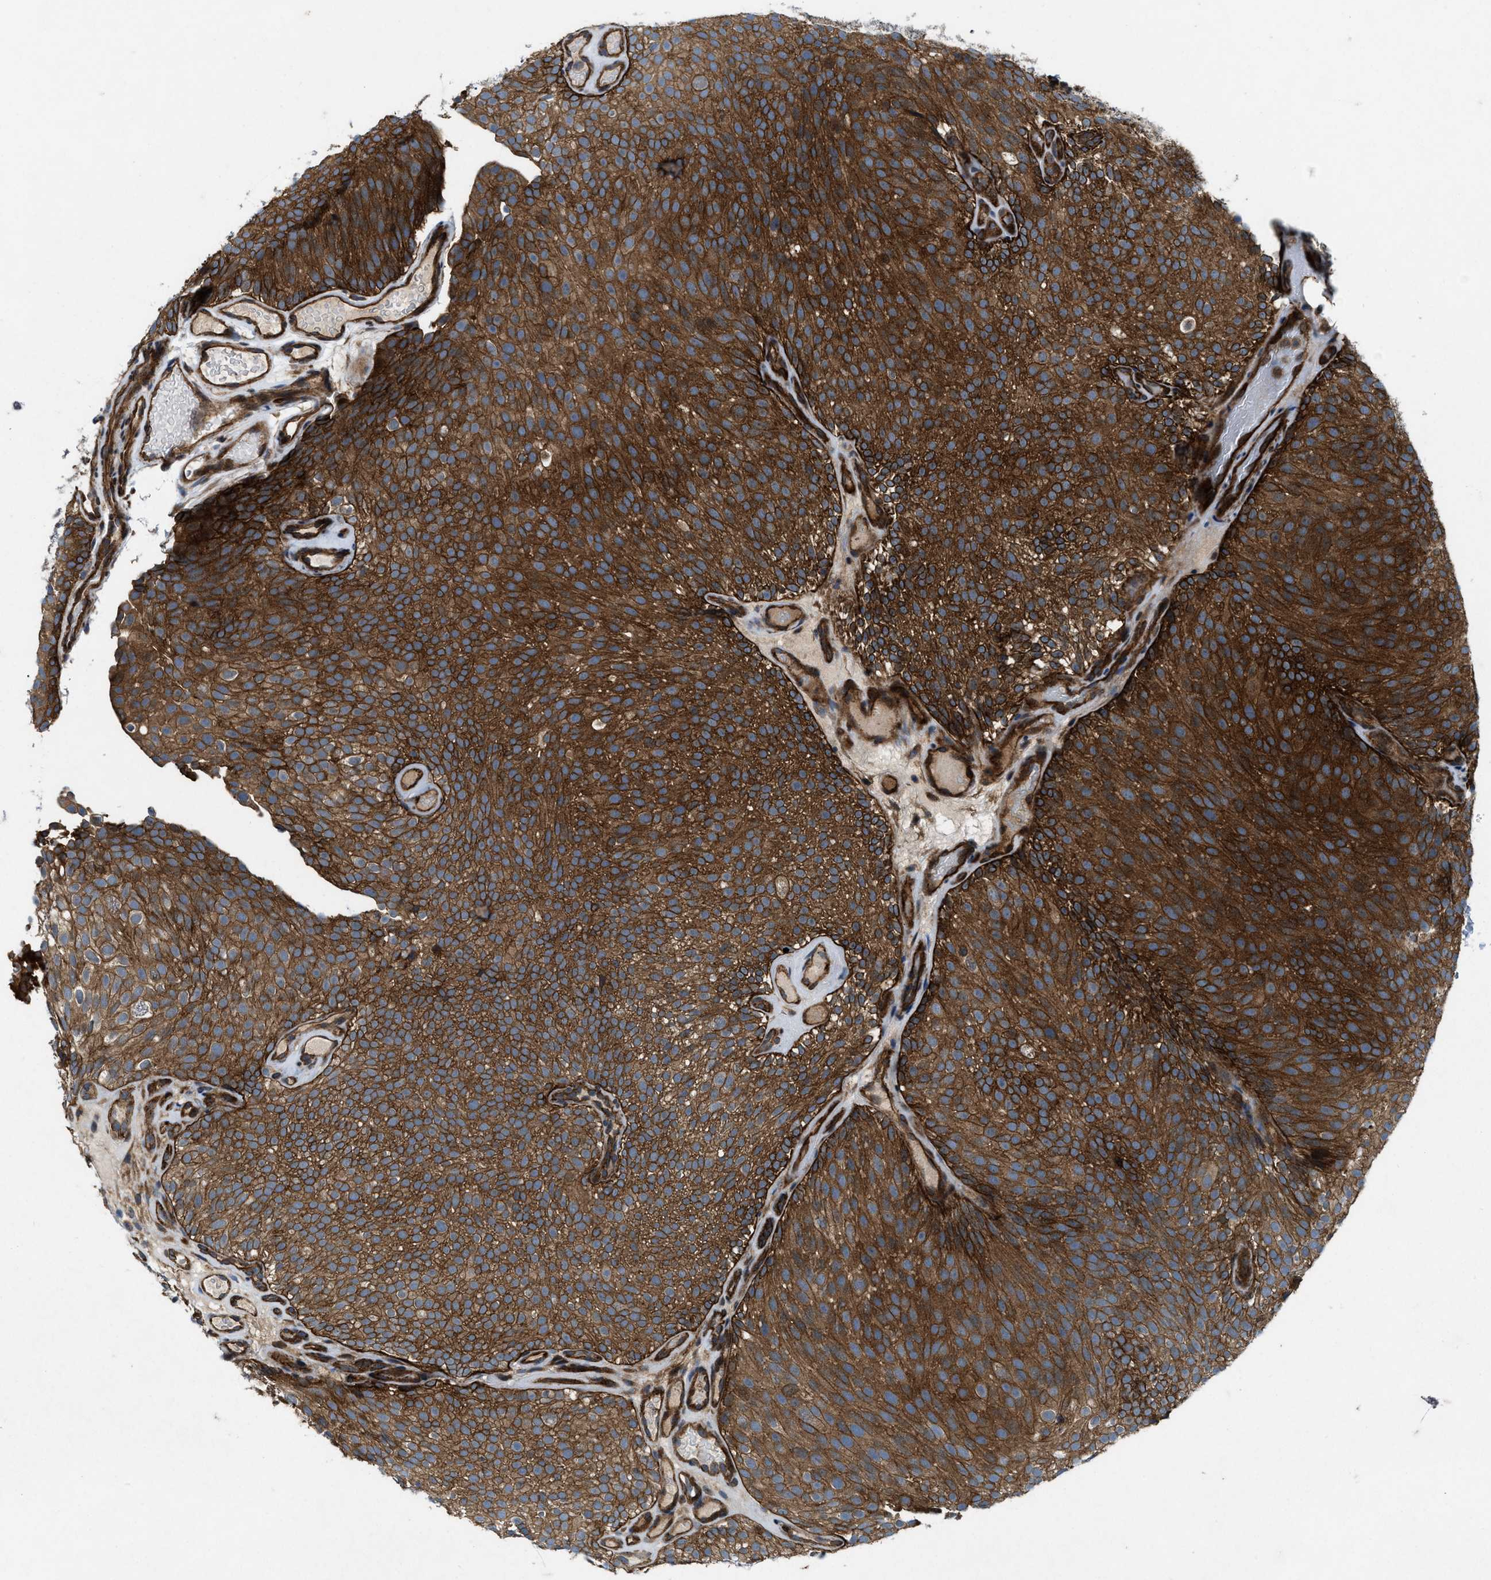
{"staining": {"intensity": "strong", "quantity": ">75%", "location": "cytoplasmic/membranous"}, "tissue": "urothelial cancer", "cell_type": "Tumor cells", "image_type": "cancer", "snomed": [{"axis": "morphology", "description": "Urothelial carcinoma, Low grade"}, {"axis": "topography", "description": "Urinary bladder"}], "caption": "Brown immunohistochemical staining in urothelial carcinoma (low-grade) demonstrates strong cytoplasmic/membranous expression in approximately >75% of tumor cells.", "gene": "URGCP", "patient": {"sex": "male", "age": 78}}